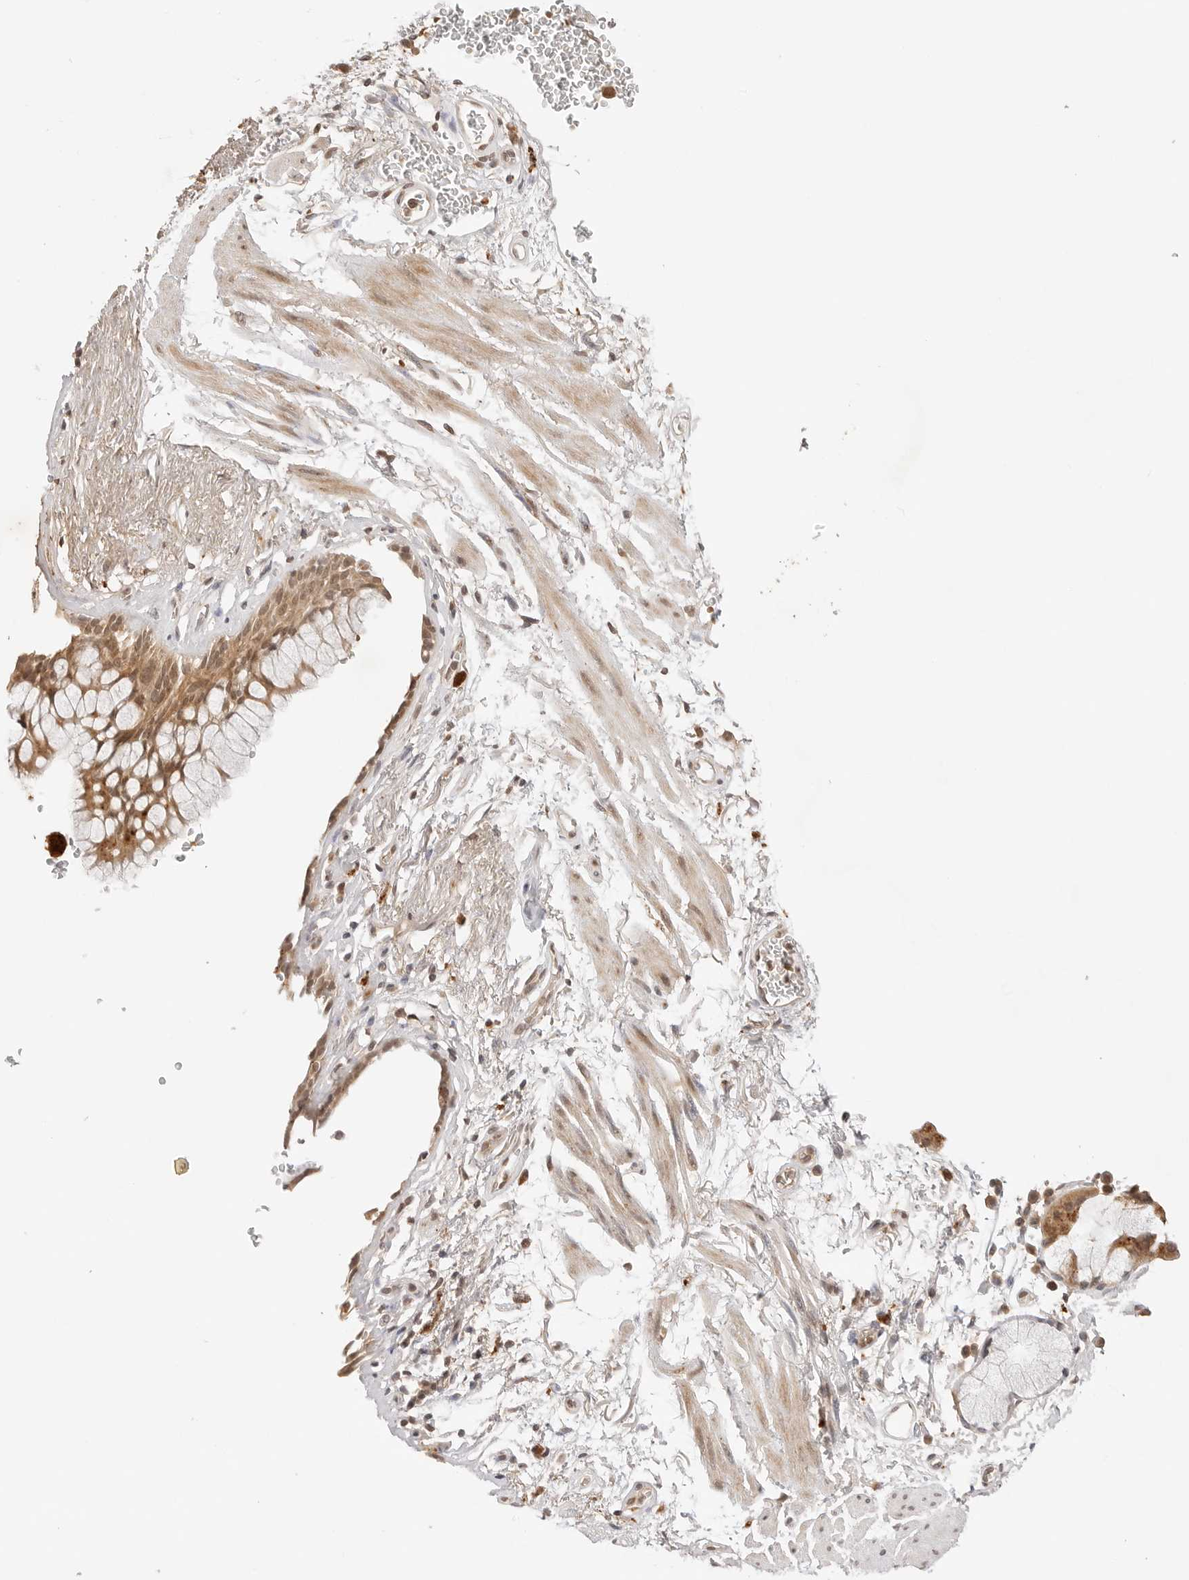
{"staining": {"intensity": "moderate", "quantity": ">75%", "location": "cytoplasmic/membranous,nuclear"}, "tissue": "bronchus", "cell_type": "Respiratory epithelial cells", "image_type": "normal", "snomed": [{"axis": "morphology", "description": "Normal tissue, NOS"}, {"axis": "topography", "description": "Cartilage tissue"}, {"axis": "topography", "description": "Bronchus"}], "caption": "Moderate cytoplasmic/membranous,nuclear expression is present in about >75% of respiratory epithelial cells in normal bronchus.", "gene": "GPR34", "patient": {"sex": "female", "age": 53}}